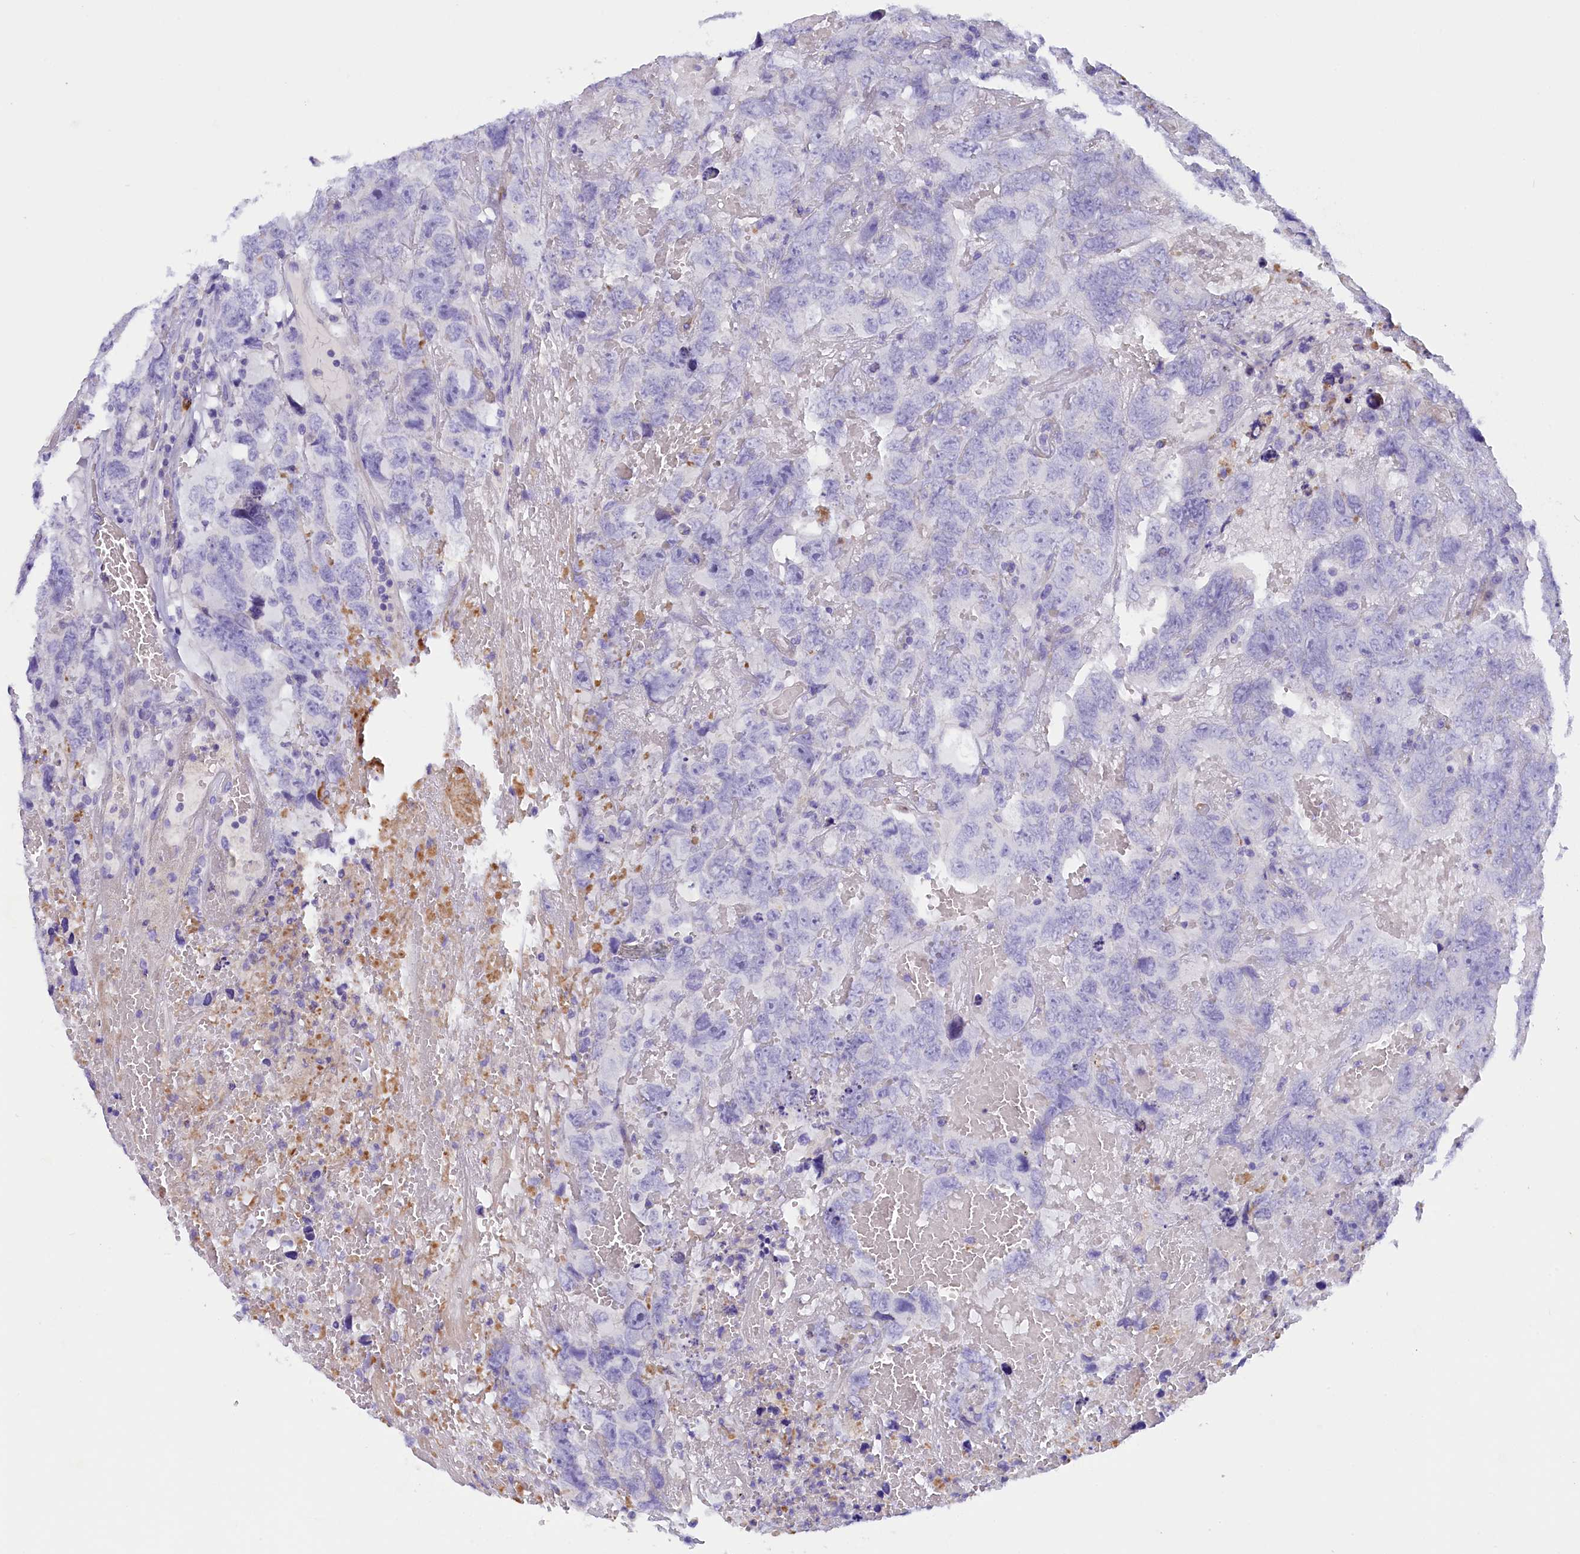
{"staining": {"intensity": "negative", "quantity": "none", "location": "none"}, "tissue": "testis cancer", "cell_type": "Tumor cells", "image_type": "cancer", "snomed": [{"axis": "morphology", "description": "Carcinoma, Embryonal, NOS"}, {"axis": "topography", "description": "Testis"}], "caption": "Immunohistochemical staining of testis cancer (embryonal carcinoma) shows no significant staining in tumor cells. (DAB (3,3'-diaminobenzidine) immunohistochemistry (IHC) visualized using brightfield microscopy, high magnification).", "gene": "RTTN", "patient": {"sex": "male", "age": 45}}